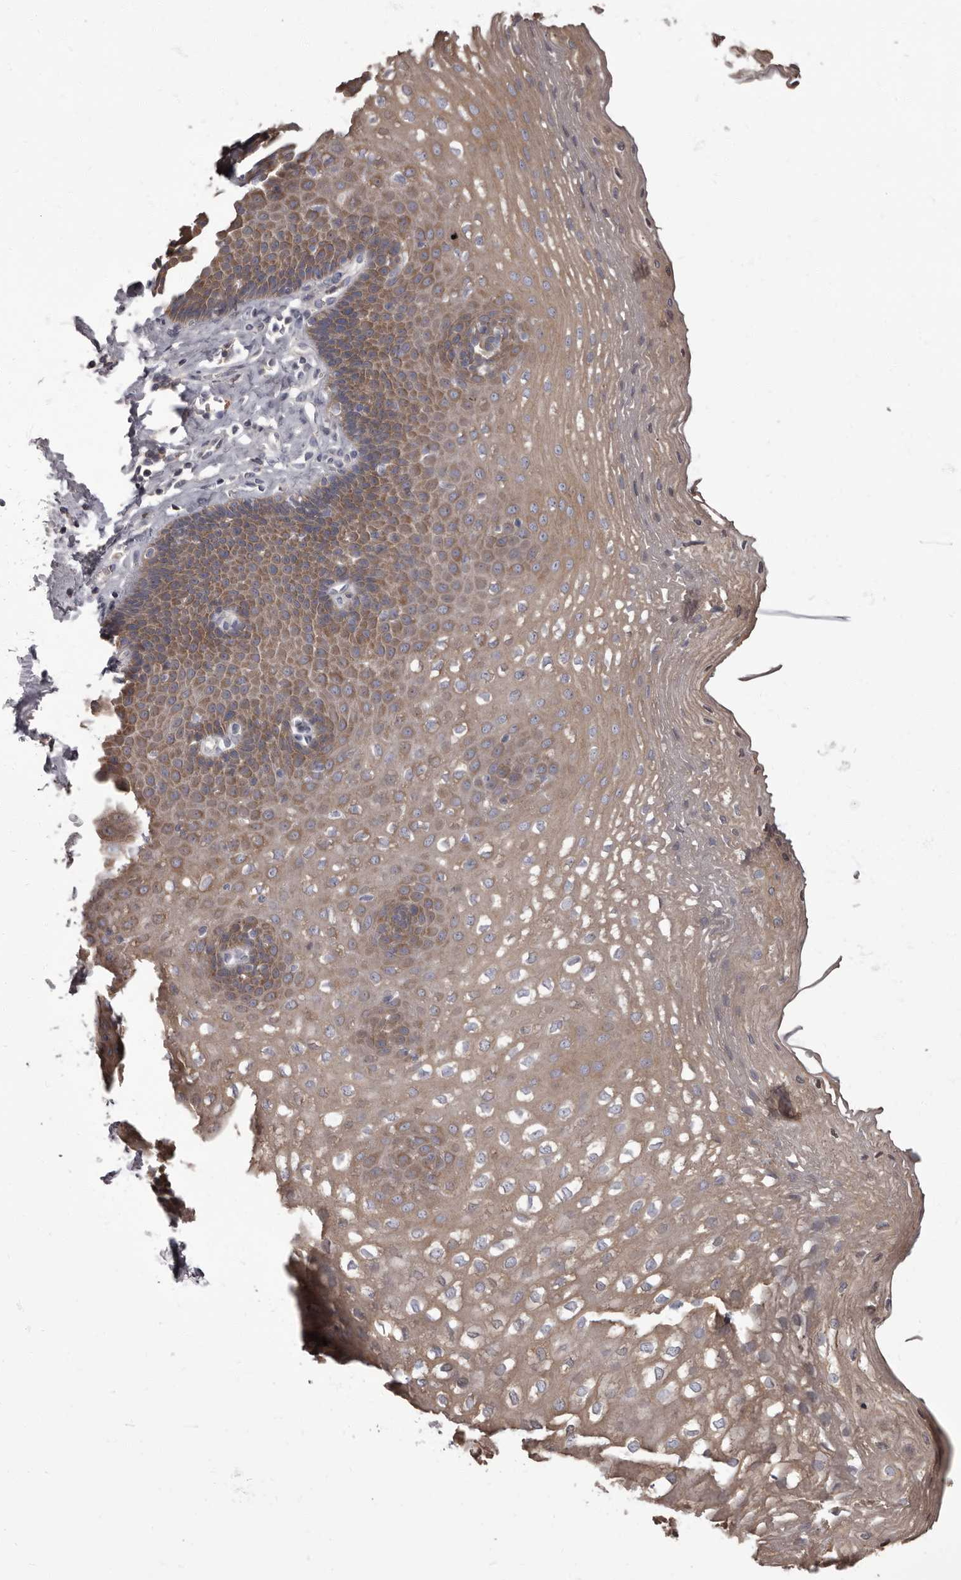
{"staining": {"intensity": "moderate", "quantity": "25%-75%", "location": "cytoplasmic/membranous"}, "tissue": "esophagus", "cell_type": "Squamous epithelial cells", "image_type": "normal", "snomed": [{"axis": "morphology", "description": "Normal tissue, NOS"}, {"axis": "topography", "description": "Esophagus"}], "caption": "Esophagus stained with immunohistochemistry (IHC) demonstrates moderate cytoplasmic/membranous staining in approximately 25%-75% of squamous epithelial cells. (DAB IHC with brightfield microscopy, high magnification).", "gene": "APEH", "patient": {"sex": "female", "age": 66}}